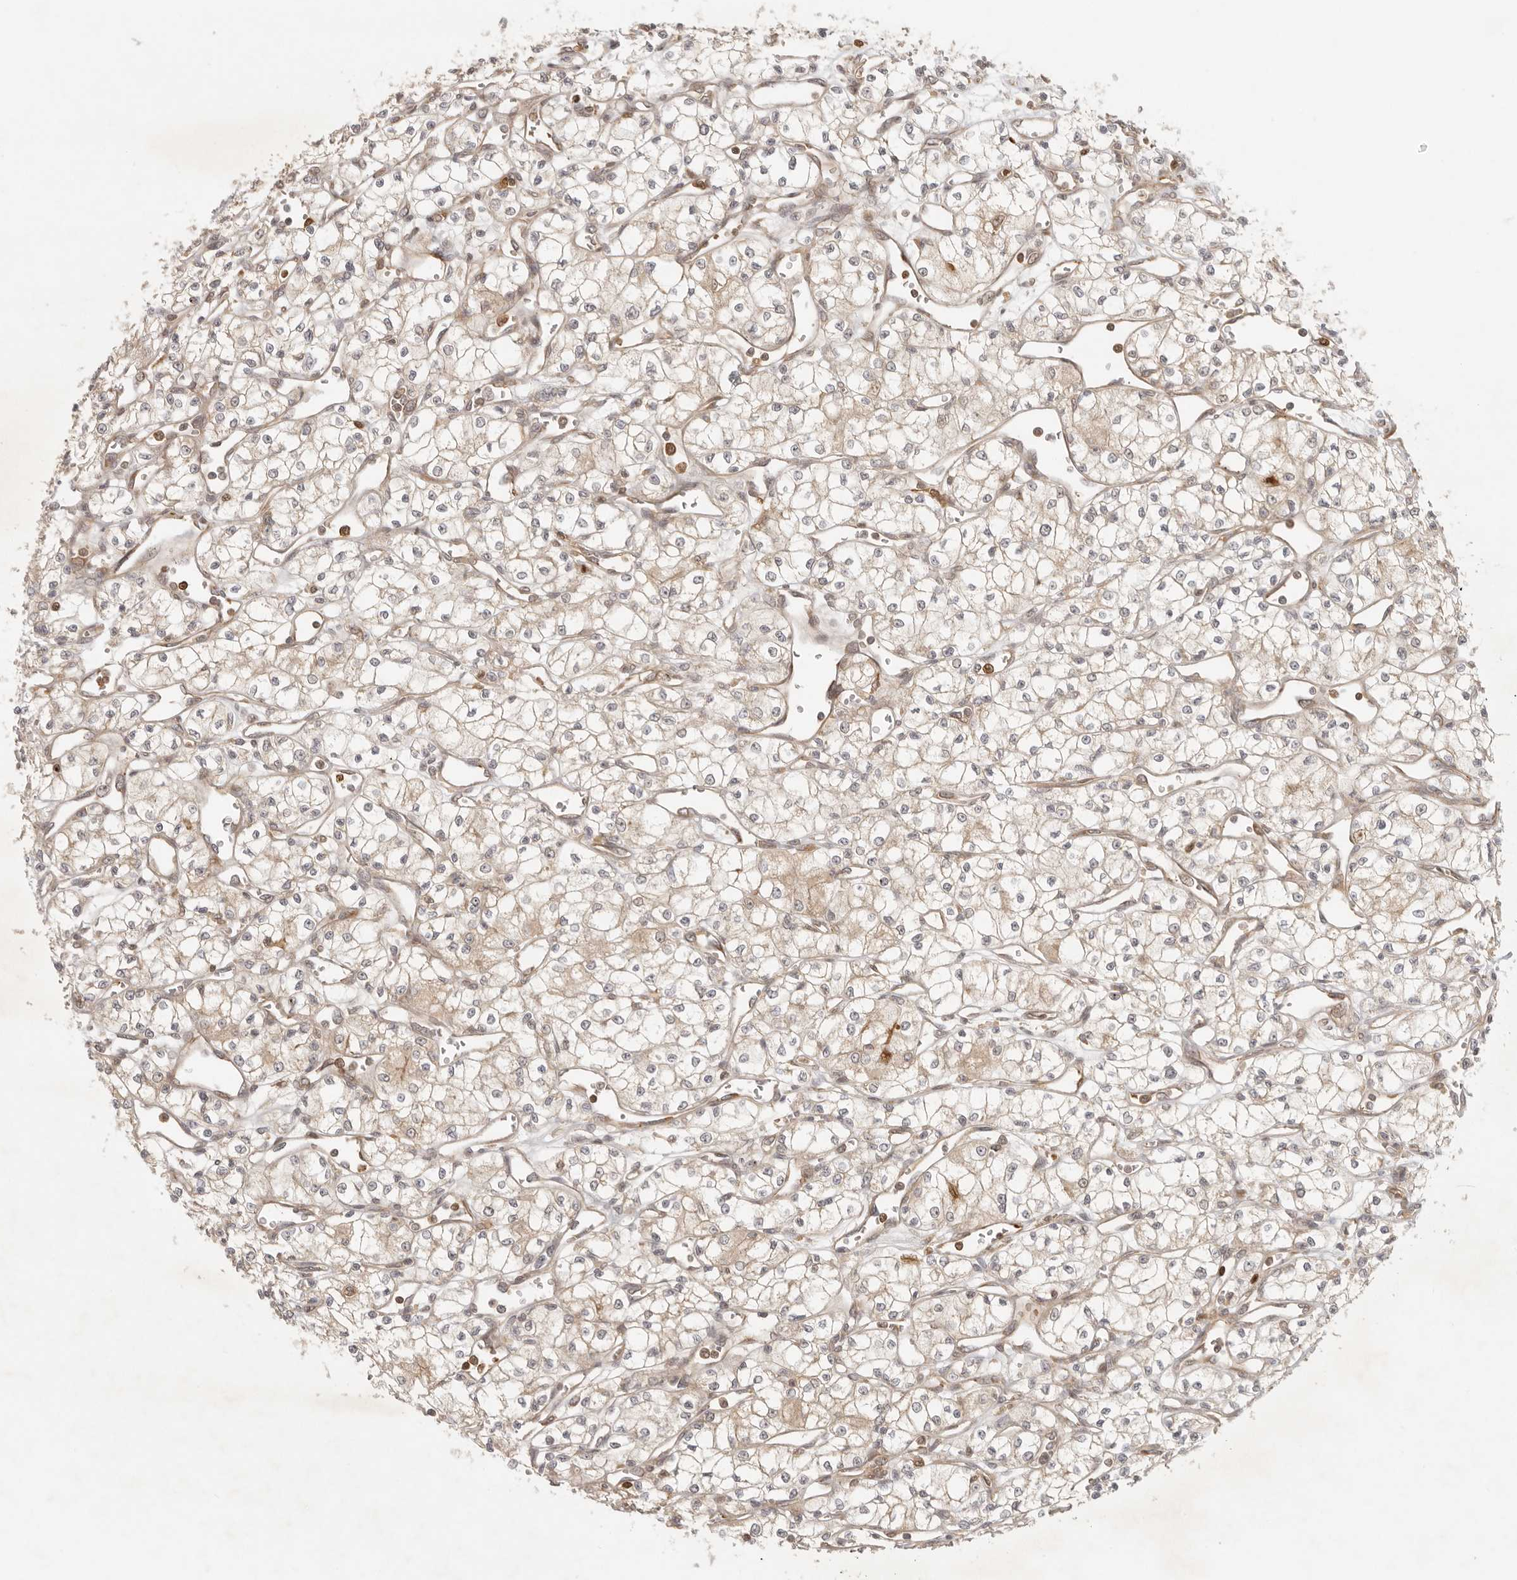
{"staining": {"intensity": "weak", "quantity": ">75%", "location": "cytoplasmic/membranous"}, "tissue": "renal cancer", "cell_type": "Tumor cells", "image_type": "cancer", "snomed": [{"axis": "morphology", "description": "Adenocarcinoma, NOS"}, {"axis": "topography", "description": "Kidney"}], "caption": "Protein expression analysis of adenocarcinoma (renal) shows weak cytoplasmic/membranous positivity in about >75% of tumor cells. (Stains: DAB in brown, nuclei in blue, Microscopy: brightfield microscopy at high magnification).", "gene": "AHDC1", "patient": {"sex": "male", "age": 59}}